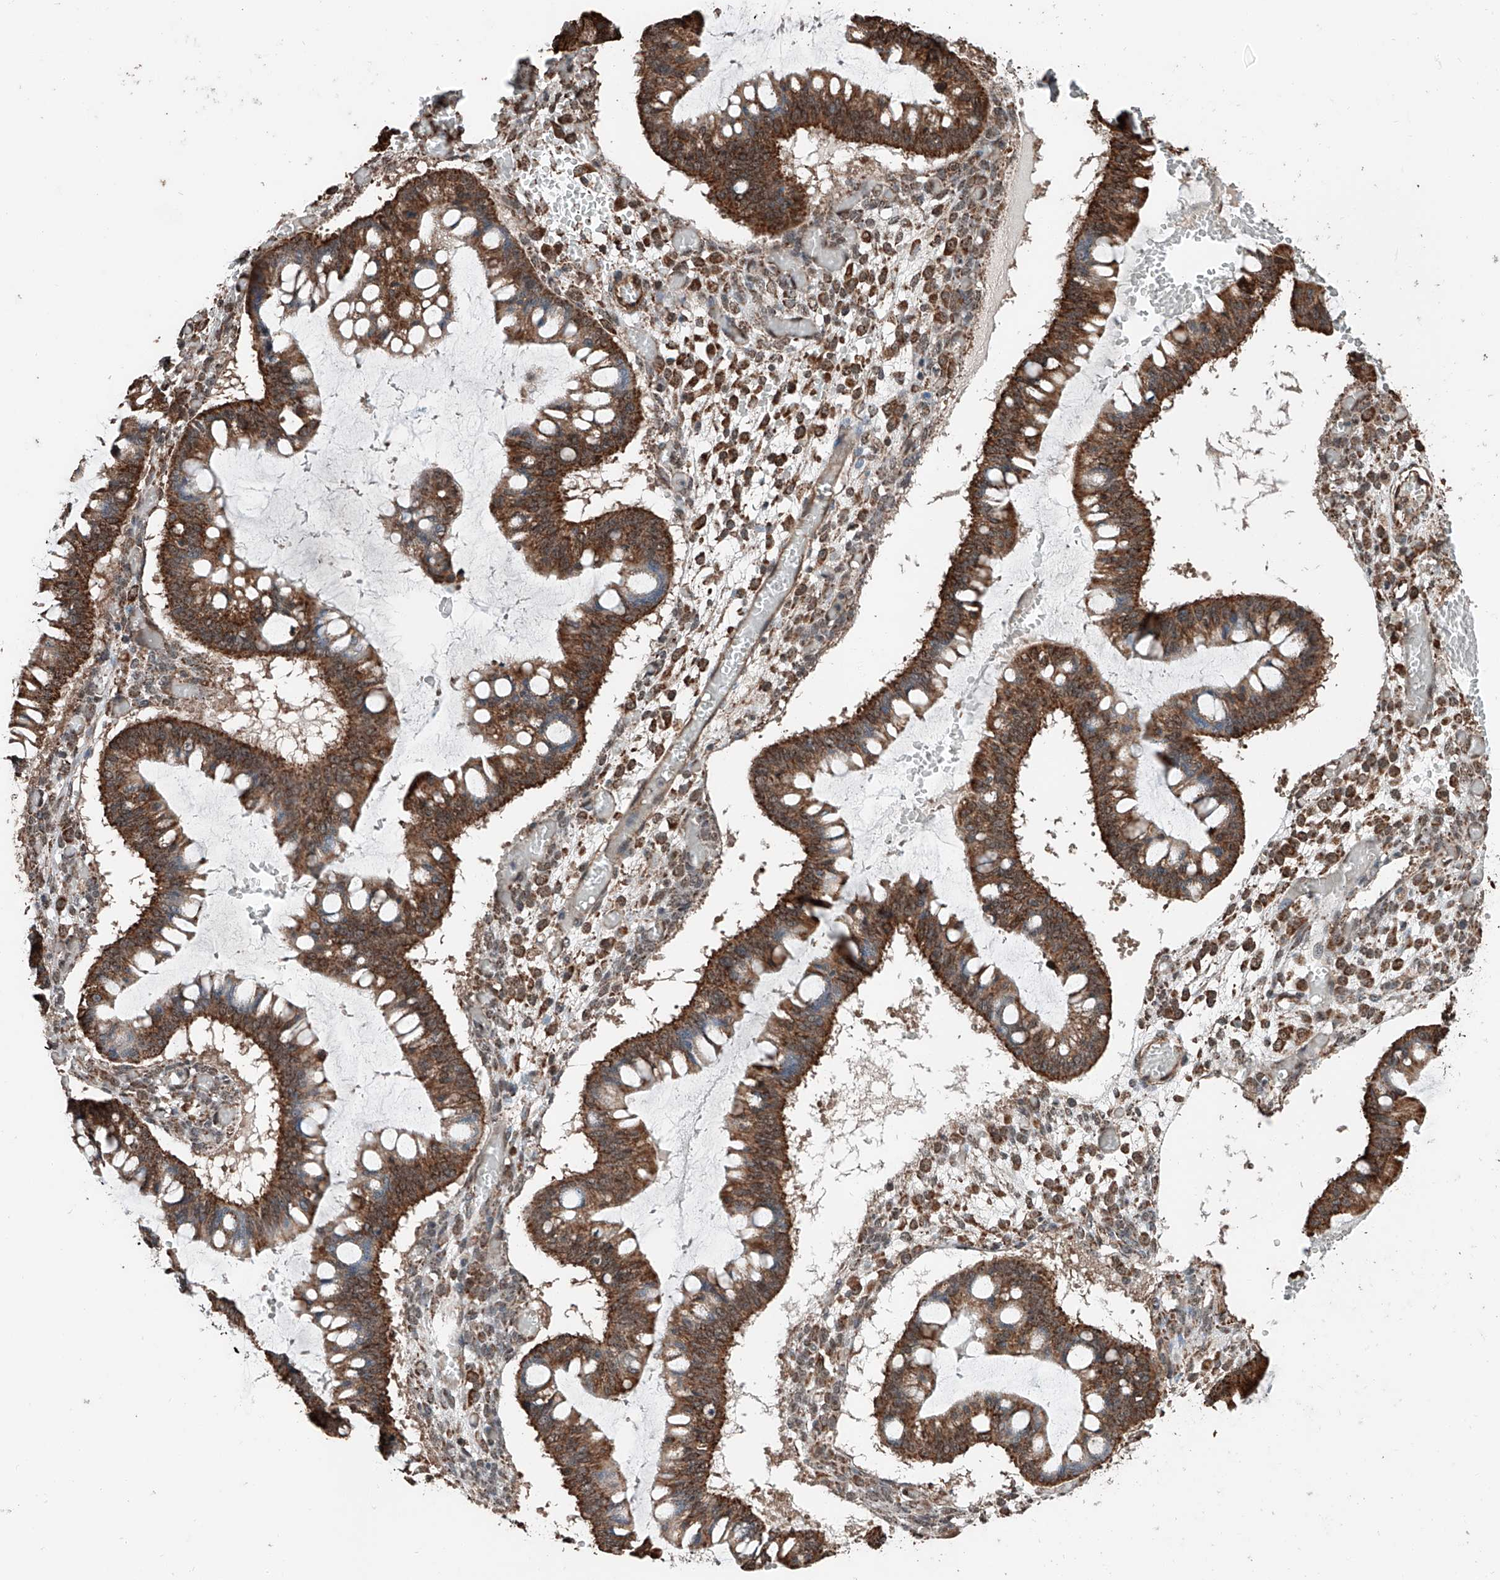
{"staining": {"intensity": "strong", "quantity": ">75%", "location": "cytoplasmic/membranous"}, "tissue": "ovarian cancer", "cell_type": "Tumor cells", "image_type": "cancer", "snomed": [{"axis": "morphology", "description": "Cystadenocarcinoma, mucinous, NOS"}, {"axis": "topography", "description": "Ovary"}], "caption": "A high-resolution image shows immunohistochemistry staining of mucinous cystadenocarcinoma (ovarian), which reveals strong cytoplasmic/membranous positivity in about >75% of tumor cells. Using DAB (brown) and hematoxylin (blue) stains, captured at high magnification using brightfield microscopy.", "gene": "ZNF445", "patient": {"sex": "female", "age": 73}}